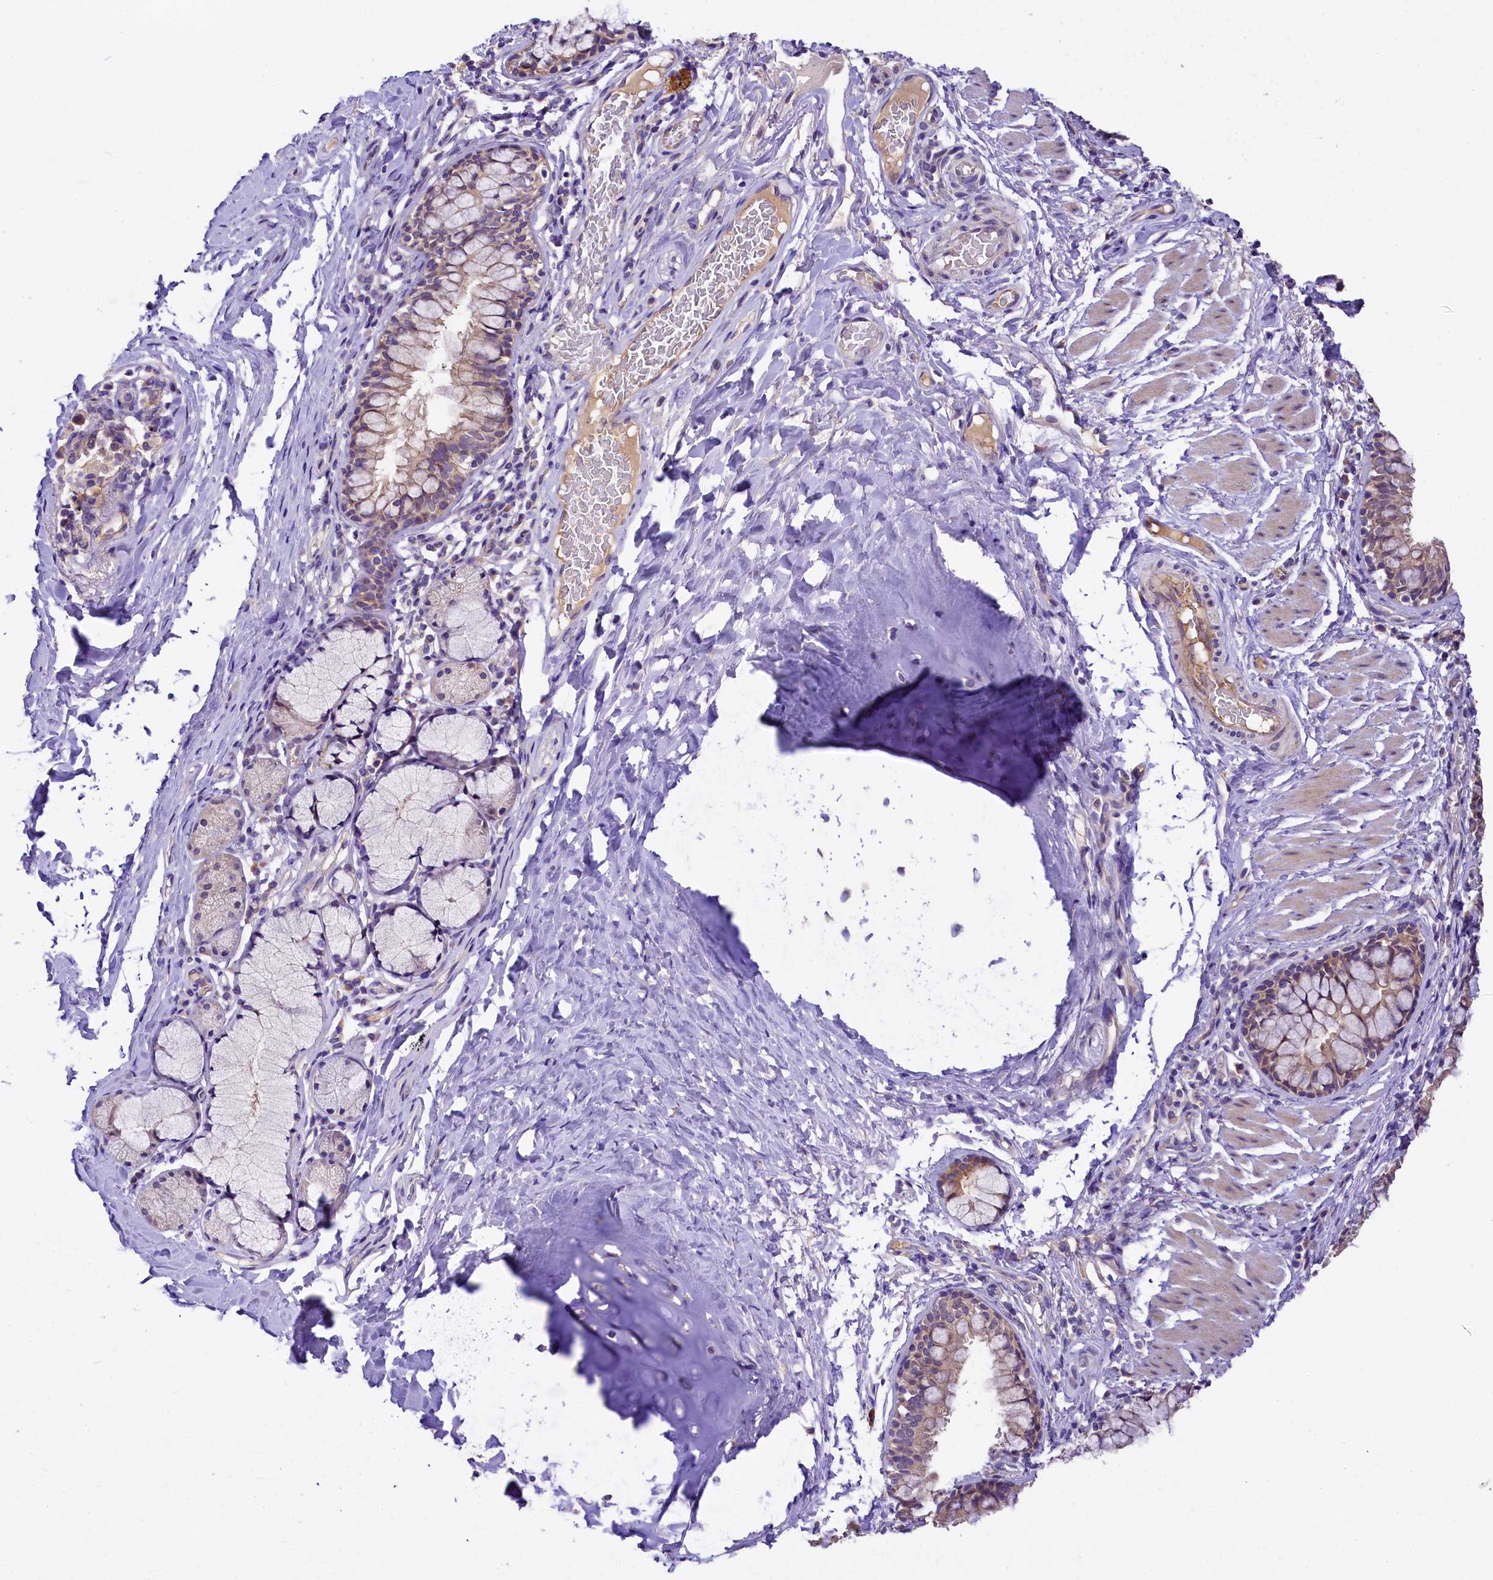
{"staining": {"intensity": "weak", "quantity": "<25%", "location": "cytoplasmic/membranous"}, "tissue": "bronchus", "cell_type": "Respiratory epithelial cells", "image_type": "normal", "snomed": [{"axis": "morphology", "description": "Normal tissue, NOS"}, {"axis": "topography", "description": "Cartilage tissue"}, {"axis": "topography", "description": "Bronchus"}], "caption": "Respiratory epithelial cells are negative for brown protein staining in unremarkable bronchus. (Stains: DAB IHC with hematoxylin counter stain, Microscopy: brightfield microscopy at high magnification).", "gene": "UBXN6", "patient": {"sex": "female", "age": 36}}